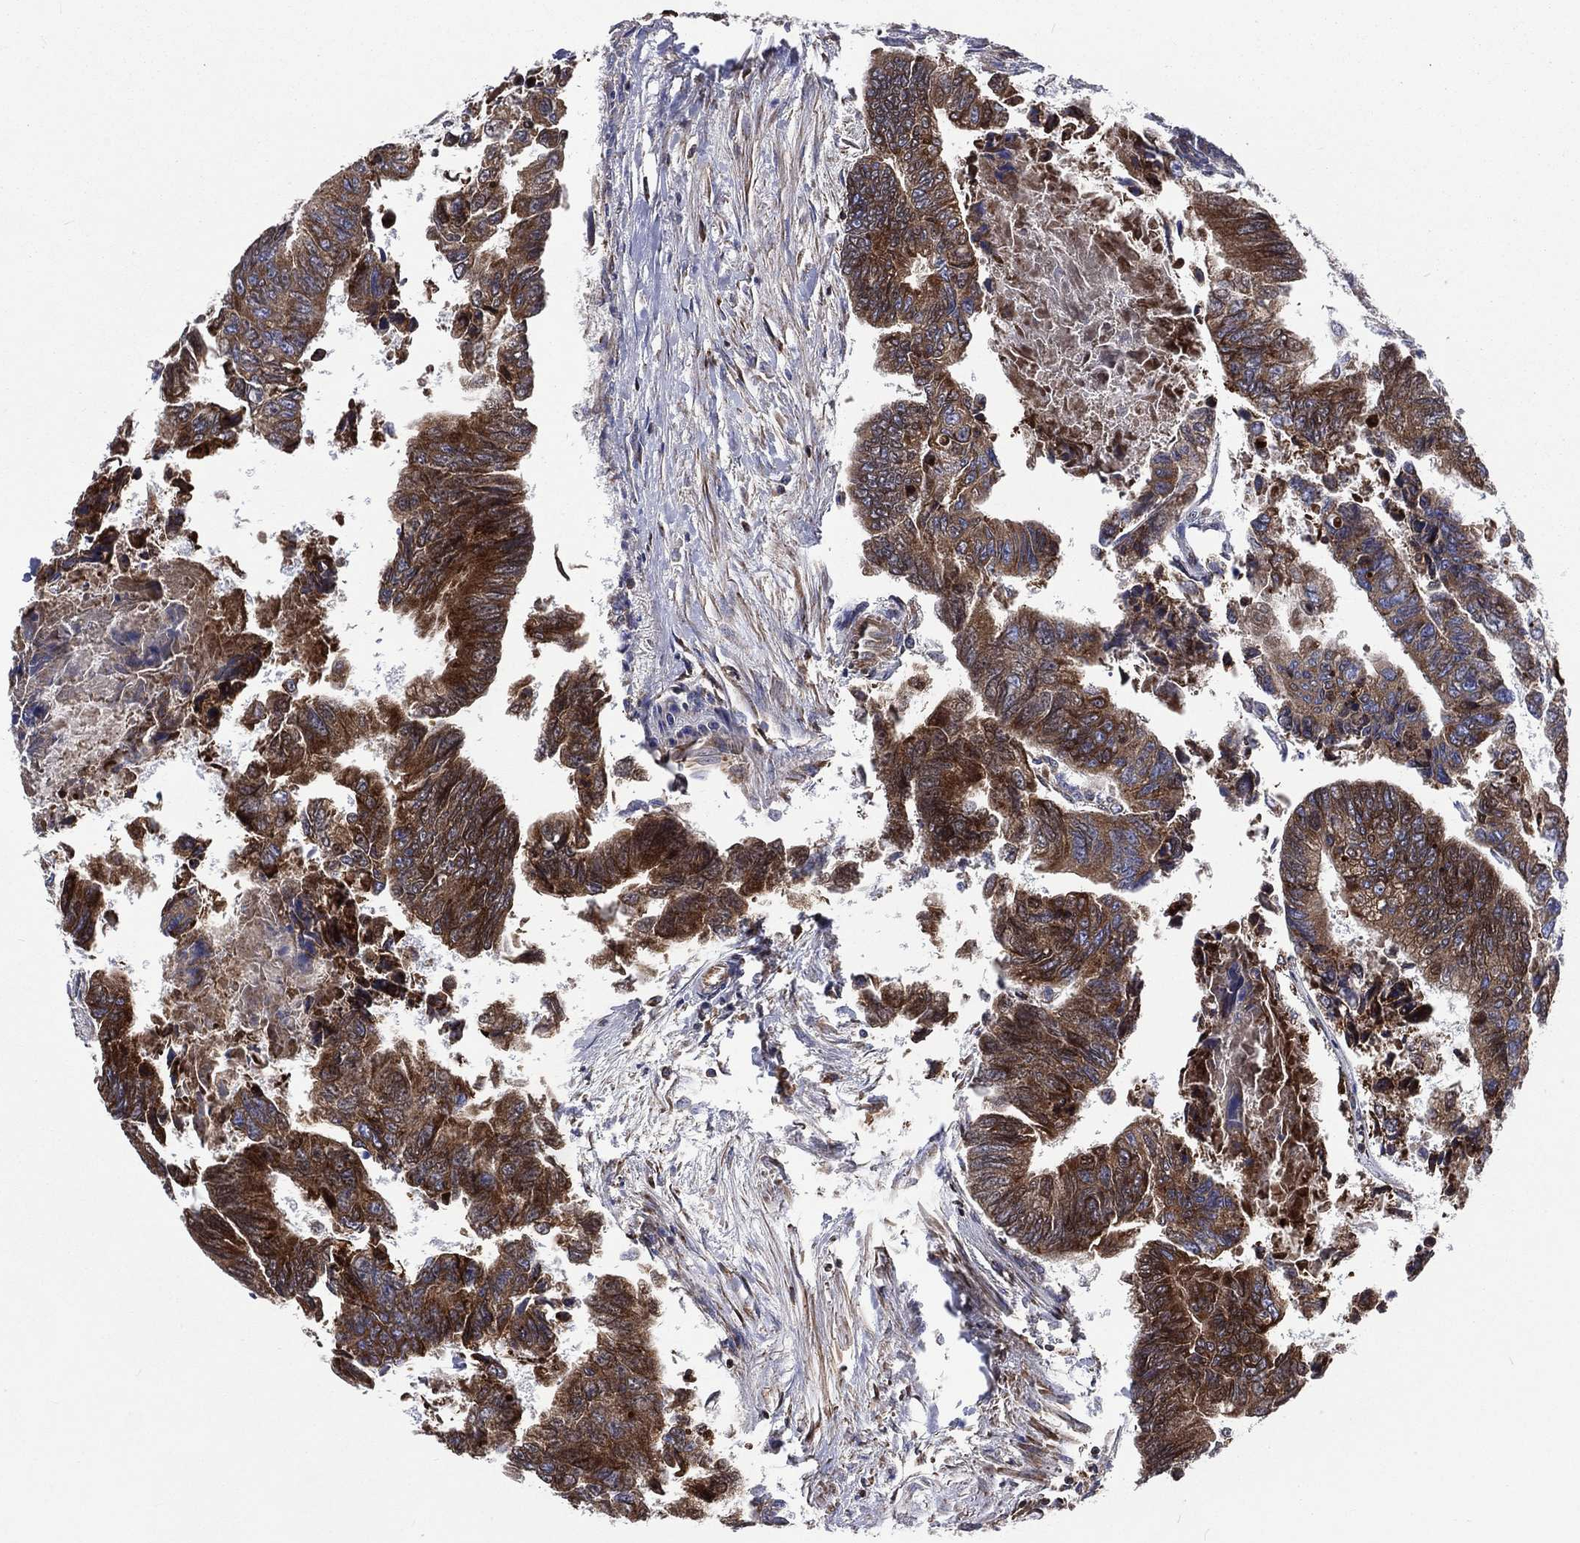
{"staining": {"intensity": "strong", "quantity": ">75%", "location": "cytoplasmic/membranous"}, "tissue": "colorectal cancer", "cell_type": "Tumor cells", "image_type": "cancer", "snomed": [{"axis": "morphology", "description": "Adenocarcinoma, NOS"}, {"axis": "topography", "description": "Colon"}], "caption": "The image exhibits staining of colorectal adenocarcinoma, revealing strong cytoplasmic/membranous protein expression (brown color) within tumor cells. (DAB (3,3'-diaminobenzidine) = brown stain, brightfield microscopy at high magnification).", "gene": "ANKRD37", "patient": {"sex": "female", "age": 65}}